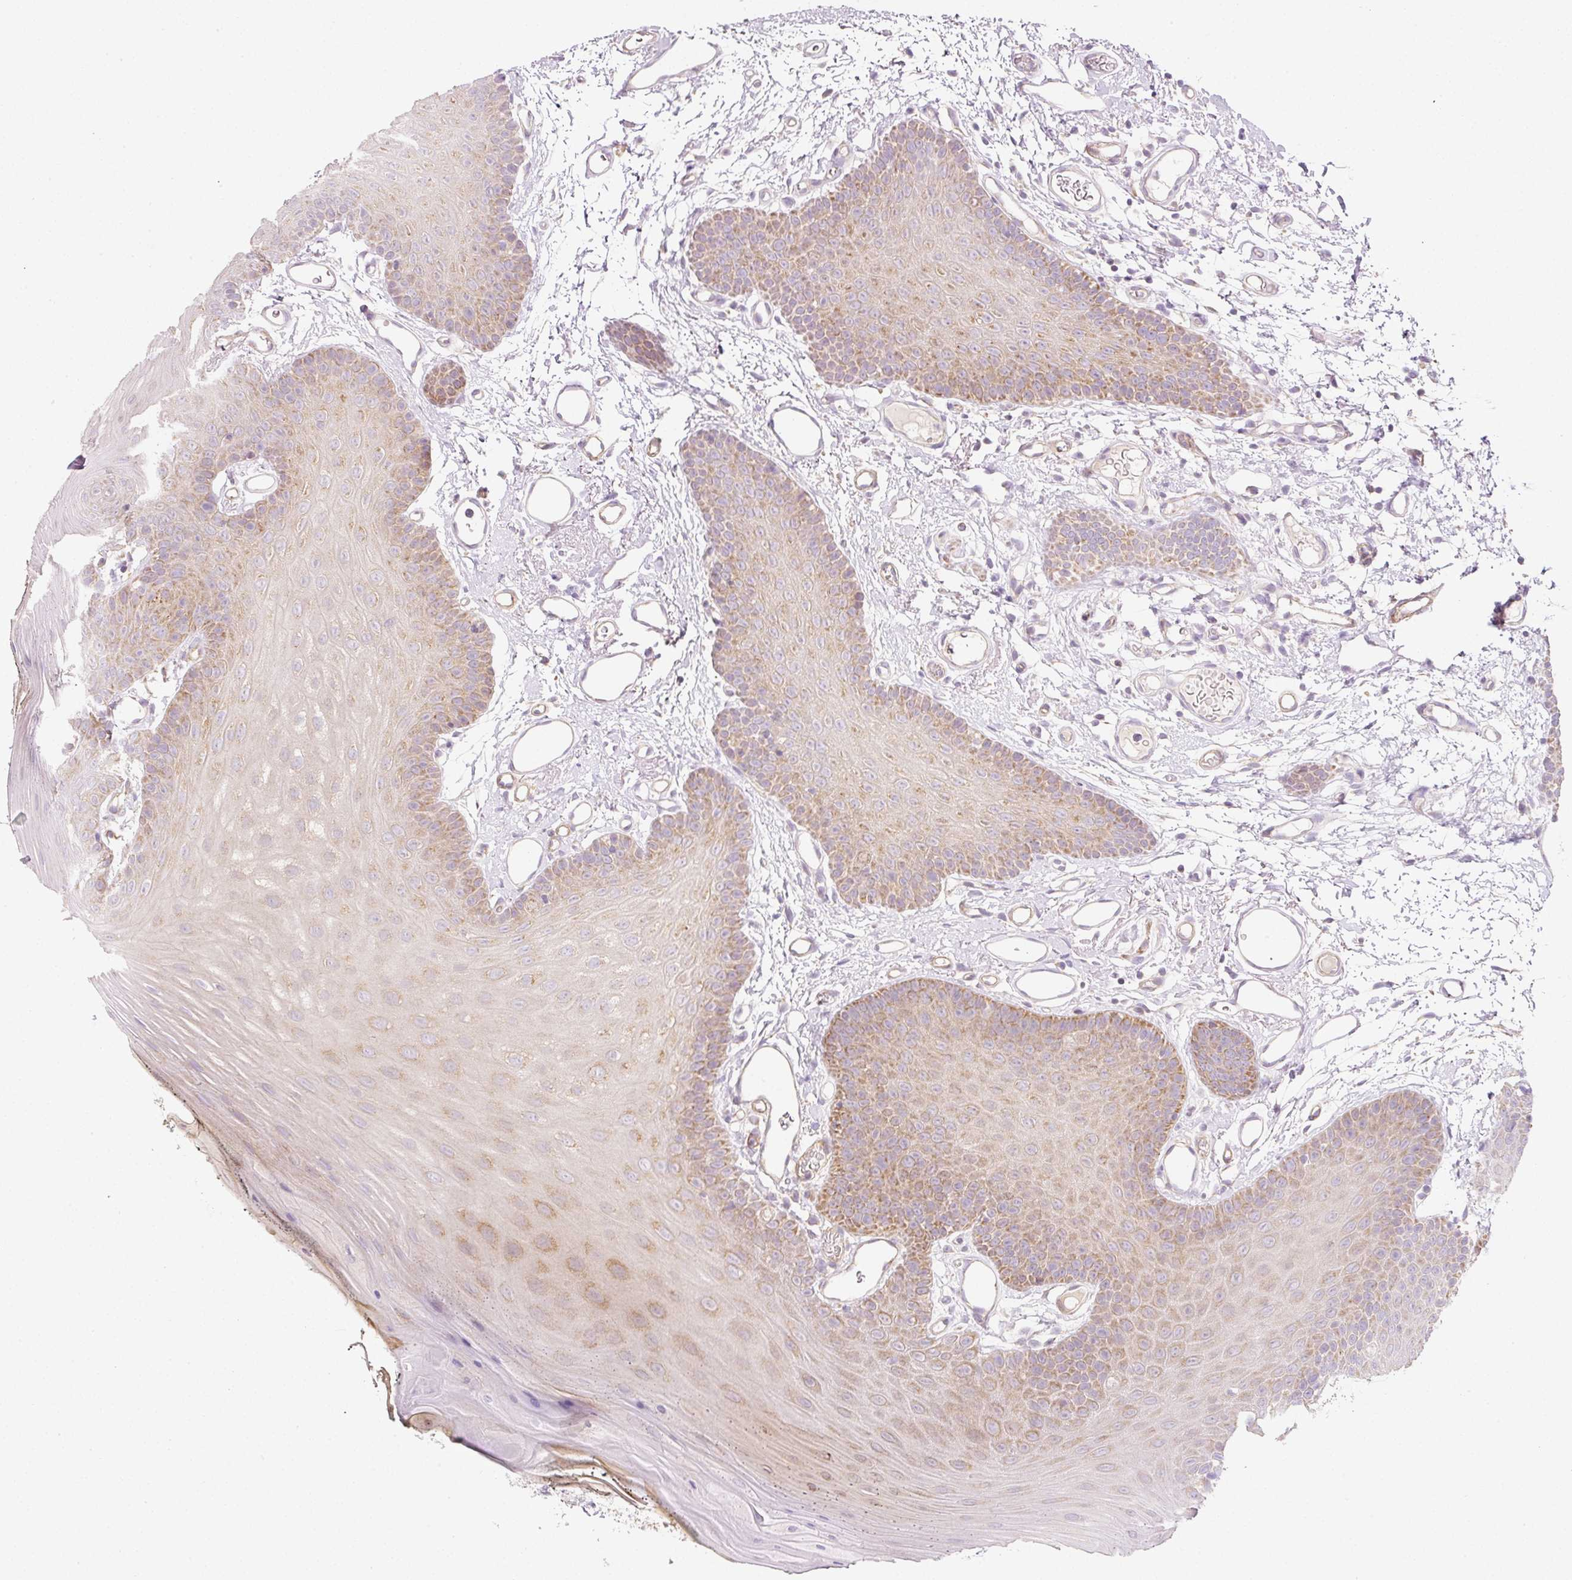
{"staining": {"intensity": "moderate", "quantity": "25%-75%", "location": "cytoplasmic/membranous"}, "tissue": "oral mucosa", "cell_type": "Squamous epithelial cells", "image_type": "normal", "snomed": [{"axis": "morphology", "description": "Normal tissue, NOS"}, {"axis": "morphology", "description": "Squamous cell carcinoma, NOS"}, {"axis": "topography", "description": "Oral tissue"}, {"axis": "topography", "description": "Head-Neck"}], "caption": "An image of oral mucosa stained for a protein reveals moderate cytoplasmic/membranous brown staining in squamous epithelial cells. The staining was performed using DAB to visualize the protein expression in brown, while the nuclei were stained in blue with hematoxylin (Magnification: 20x).", "gene": "NDUFA1", "patient": {"sex": "female", "age": 81}}